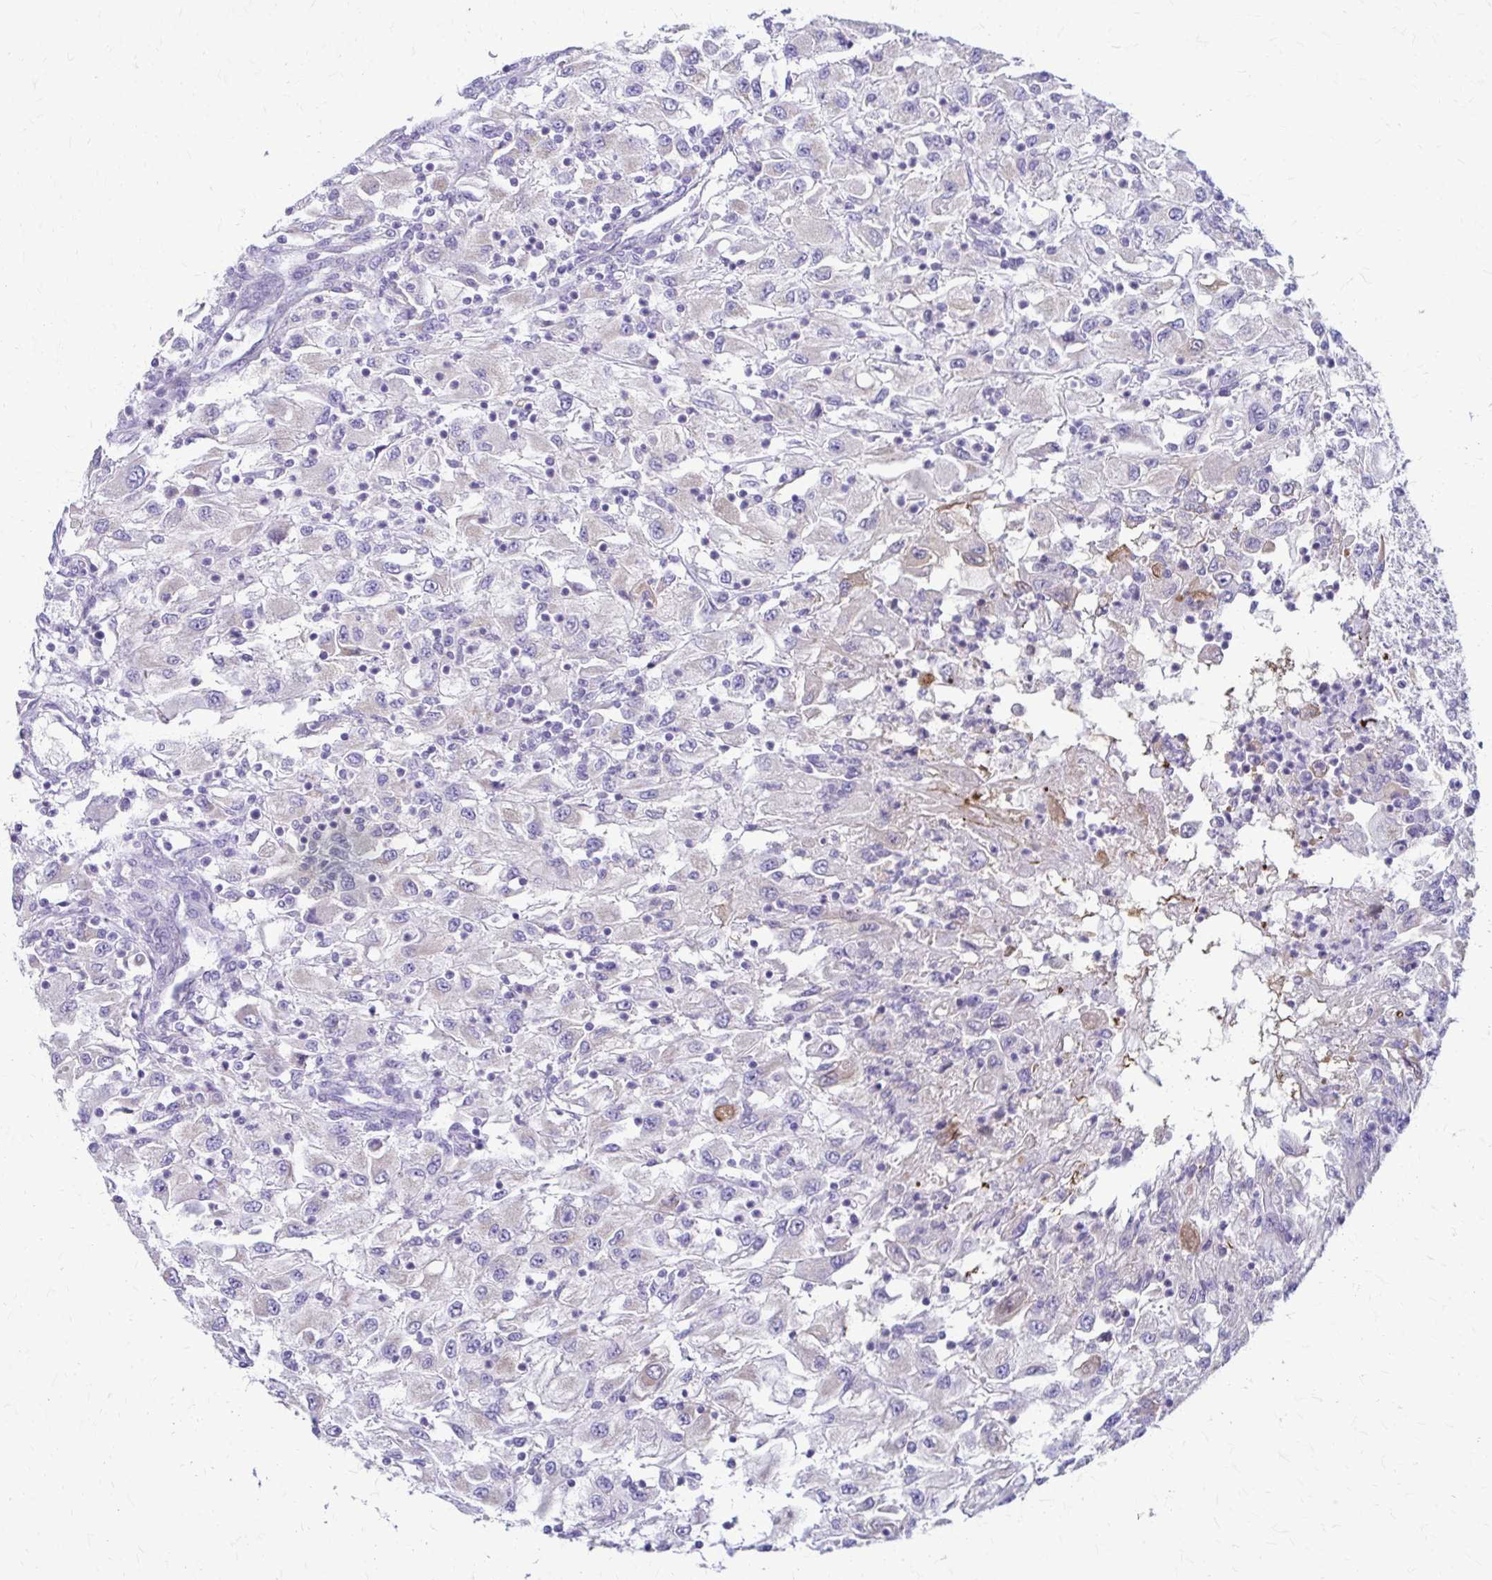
{"staining": {"intensity": "negative", "quantity": "none", "location": "none"}, "tissue": "renal cancer", "cell_type": "Tumor cells", "image_type": "cancer", "snomed": [{"axis": "morphology", "description": "Adenocarcinoma, NOS"}, {"axis": "topography", "description": "Kidney"}], "caption": "Tumor cells show no significant protein positivity in renal cancer.", "gene": "SAMD13", "patient": {"sex": "female", "age": 67}}